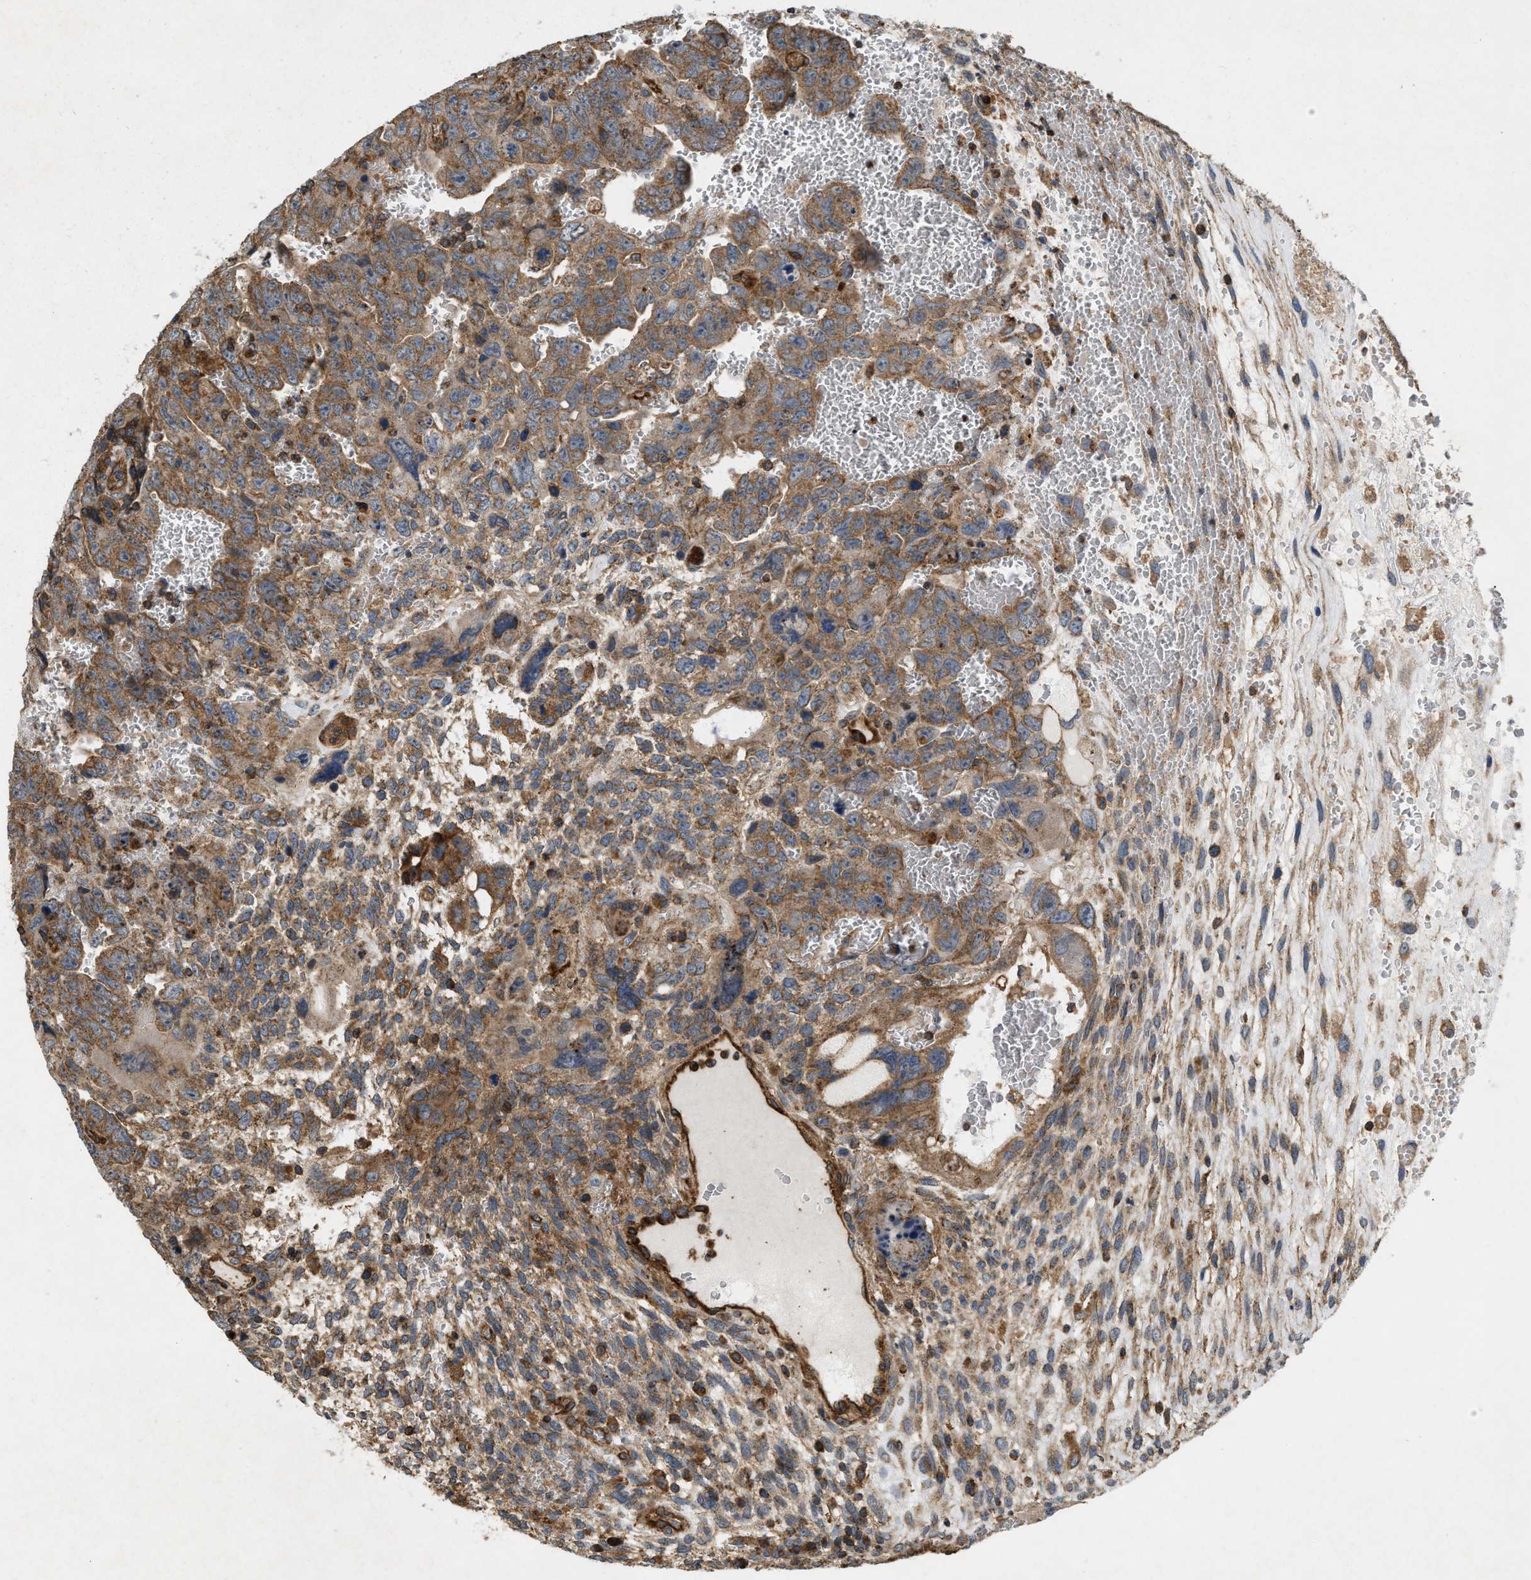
{"staining": {"intensity": "moderate", "quantity": ">75%", "location": "cytoplasmic/membranous"}, "tissue": "testis cancer", "cell_type": "Tumor cells", "image_type": "cancer", "snomed": [{"axis": "morphology", "description": "Carcinoma, Embryonal, NOS"}, {"axis": "topography", "description": "Testis"}], "caption": "About >75% of tumor cells in testis cancer display moderate cytoplasmic/membranous protein positivity as visualized by brown immunohistochemical staining.", "gene": "GNB4", "patient": {"sex": "male", "age": 28}}